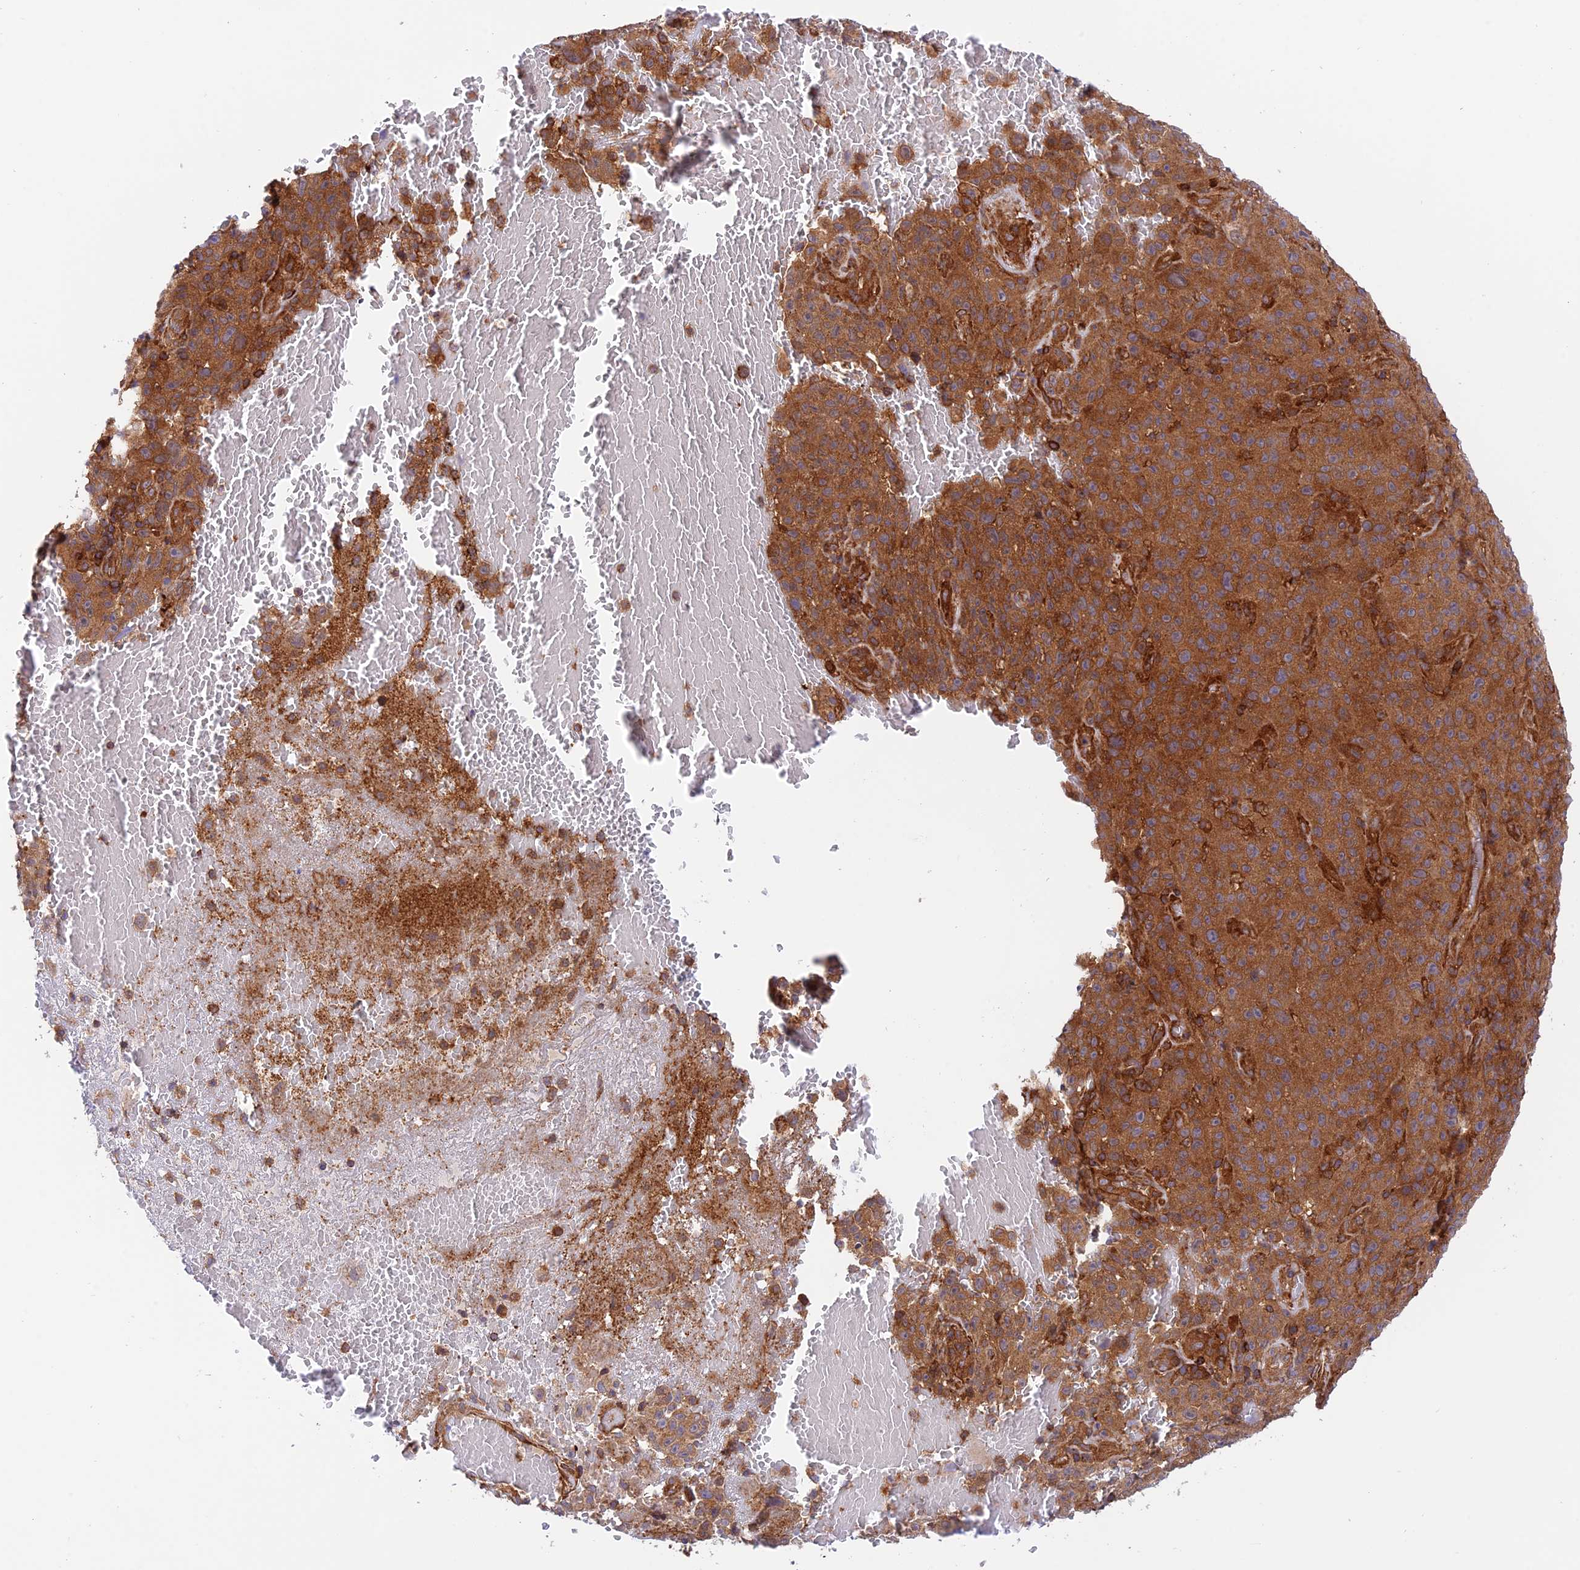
{"staining": {"intensity": "strong", "quantity": ">75%", "location": "cytoplasmic/membranous"}, "tissue": "melanoma", "cell_type": "Tumor cells", "image_type": "cancer", "snomed": [{"axis": "morphology", "description": "Malignant melanoma, NOS"}, {"axis": "topography", "description": "Skin"}], "caption": "The micrograph displays a brown stain indicating the presence of a protein in the cytoplasmic/membranous of tumor cells in melanoma.", "gene": "EVI5L", "patient": {"sex": "female", "age": 82}}